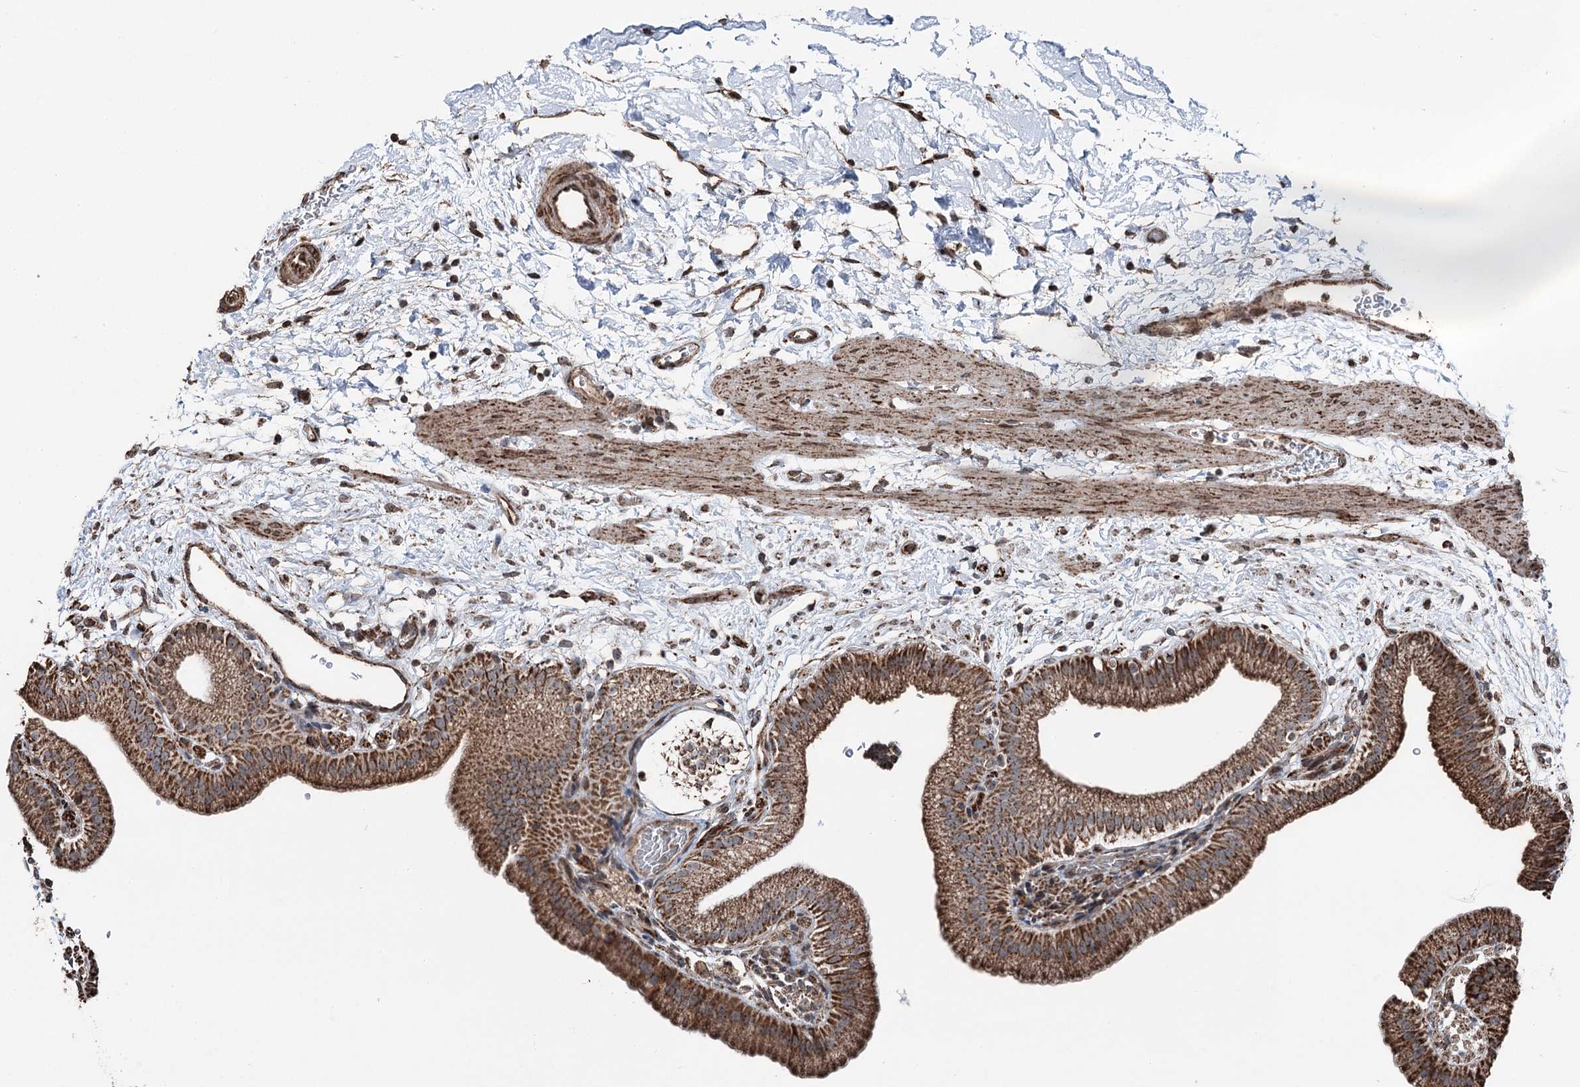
{"staining": {"intensity": "strong", "quantity": ">75%", "location": "cytoplasmic/membranous"}, "tissue": "gallbladder", "cell_type": "Glandular cells", "image_type": "normal", "snomed": [{"axis": "morphology", "description": "Normal tissue, NOS"}, {"axis": "topography", "description": "Gallbladder"}], "caption": "An image of human gallbladder stained for a protein demonstrates strong cytoplasmic/membranous brown staining in glandular cells. Using DAB (brown) and hematoxylin (blue) stains, captured at high magnification using brightfield microscopy.", "gene": "STEEP1", "patient": {"sex": "male", "age": 55}}